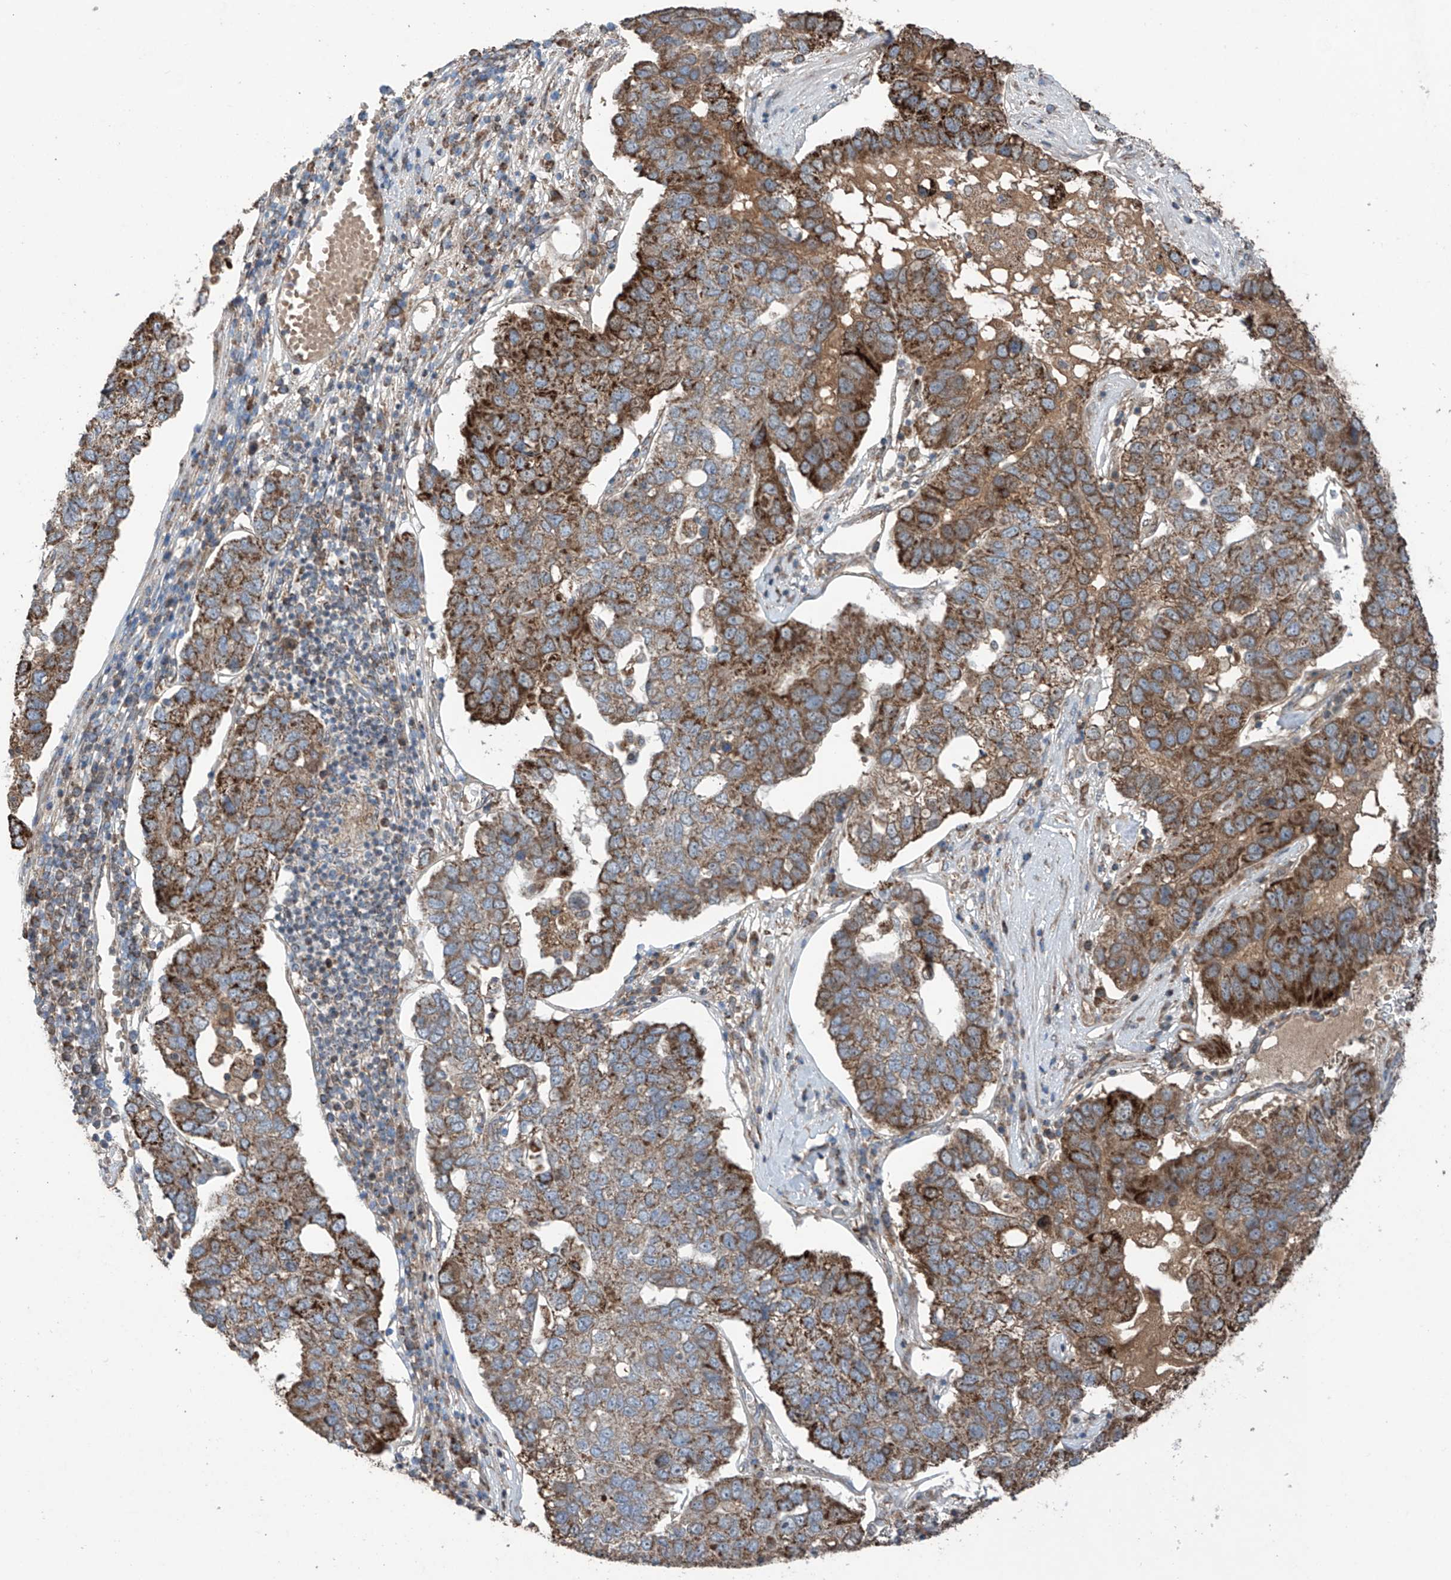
{"staining": {"intensity": "strong", "quantity": "25%-75%", "location": "cytoplasmic/membranous"}, "tissue": "pancreatic cancer", "cell_type": "Tumor cells", "image_type": "cancer", "snomed": [{"axis": "morphology", "description": "Adenocarcinoma, NOS"}, {"axis": "topography", "description": "Pancreas"}], "caption": "Immunohistochemistry micrograph of neoplastic tissue: human pancreatic cancer stained using immunohistochemistry (IHC) exhibits high levels of strong protein expression localized specifically in the cytoplasmic/membranous of tumor cells, appearing as a cytoplasmic/membranous brown color.", "gene": "SAMD3", "patient": {"sex": "female", "age": 61}}